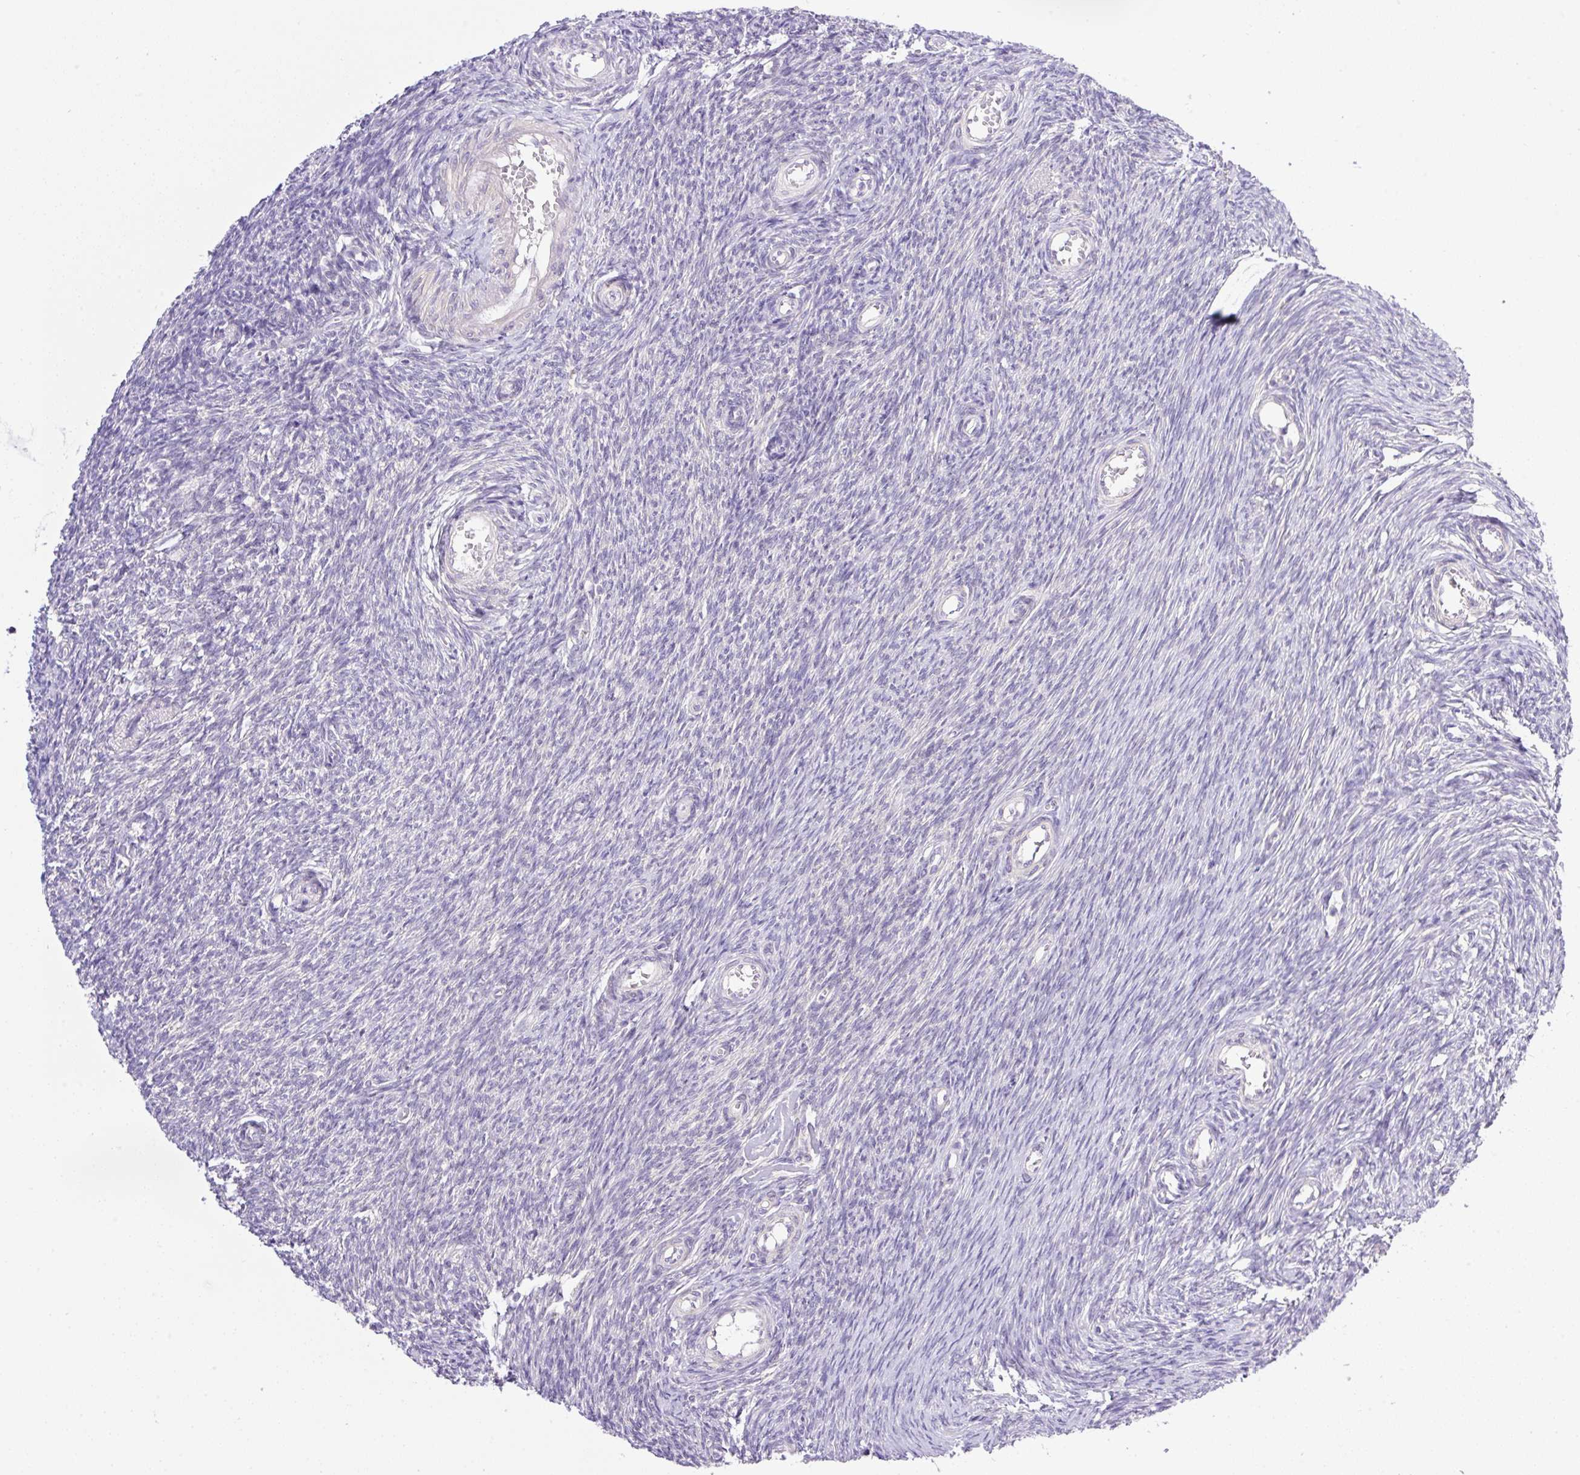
{"staining": {"intensity": "negative", "quantity": "none", "location": "none"}, "tissue": "ovary", "cell_type": "Follicle cells", "image_type": "normal", "snomed": [{"axis": "morphology", "description": "Normal tissue, NOS"}, {"axis": "topography", "description": "Ovary"}], "caption": "This is a photomicrograph of immunohistochemistry (IHC) staining of benign ovary, which shows no positivity in follicle cells. (DAB (3,3'-diaminobenzidine) IHC with hematoxylin counter stain).", "gene": "CAMK2A", "patient": {"sex": "female", "age": 44}}